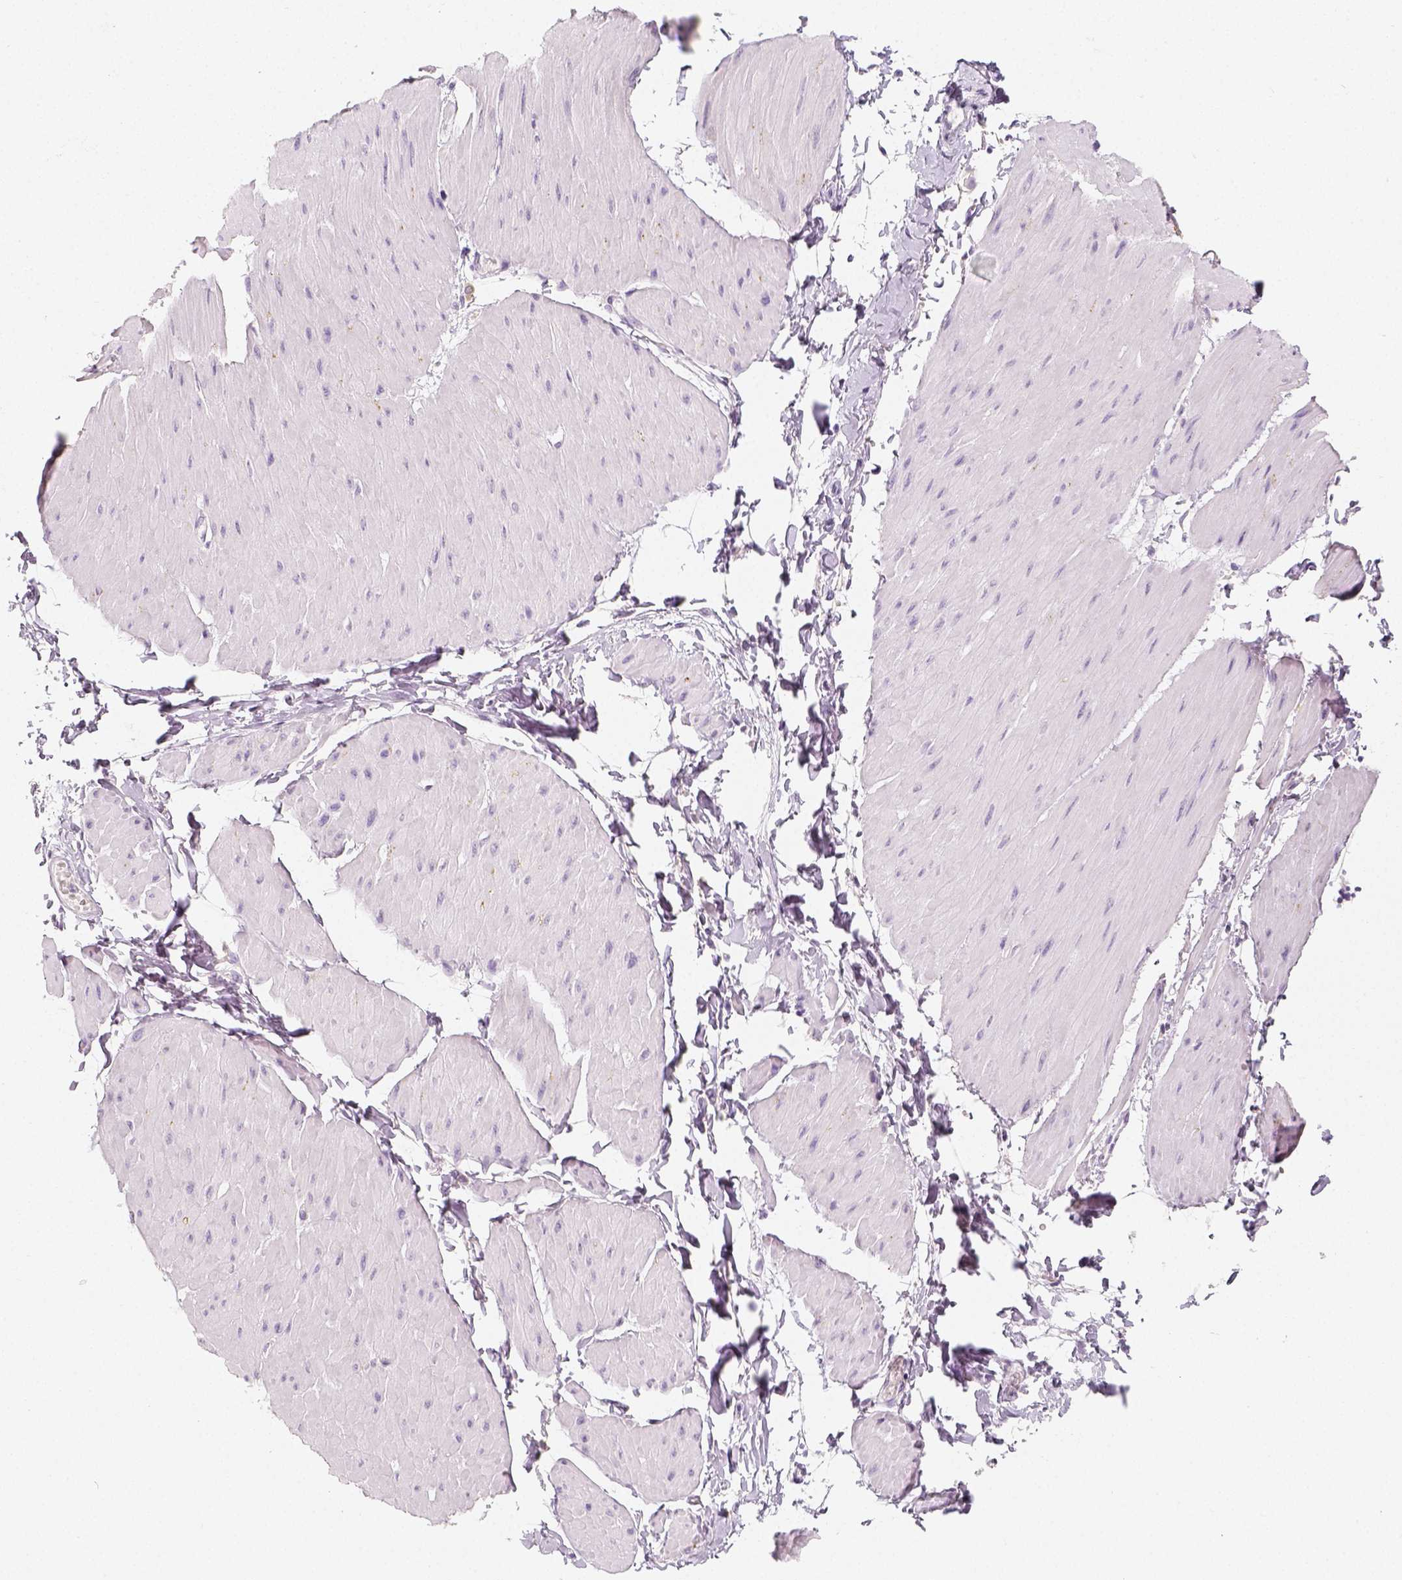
{"staining": {"intensity": "negative", "quantity": "none", "location": "none"}, "tissue": "adipose tissue", "cell_type": "Adipocytes", "image_type": "normal", "snomed": [{"axis": "morphology", "description": "Normal tissue, NOS"}, {"axis": "topography", "description": "Smooth muscle"}, {"axis": "topography", "description": "Peripheral nerve tissue"}], "caption": "Adipose tissue stained for a protein using IHC demonstrates no staining adipocytes.", "gene": "NECAB2", "patient": {"sex": "male", "age": 58}}